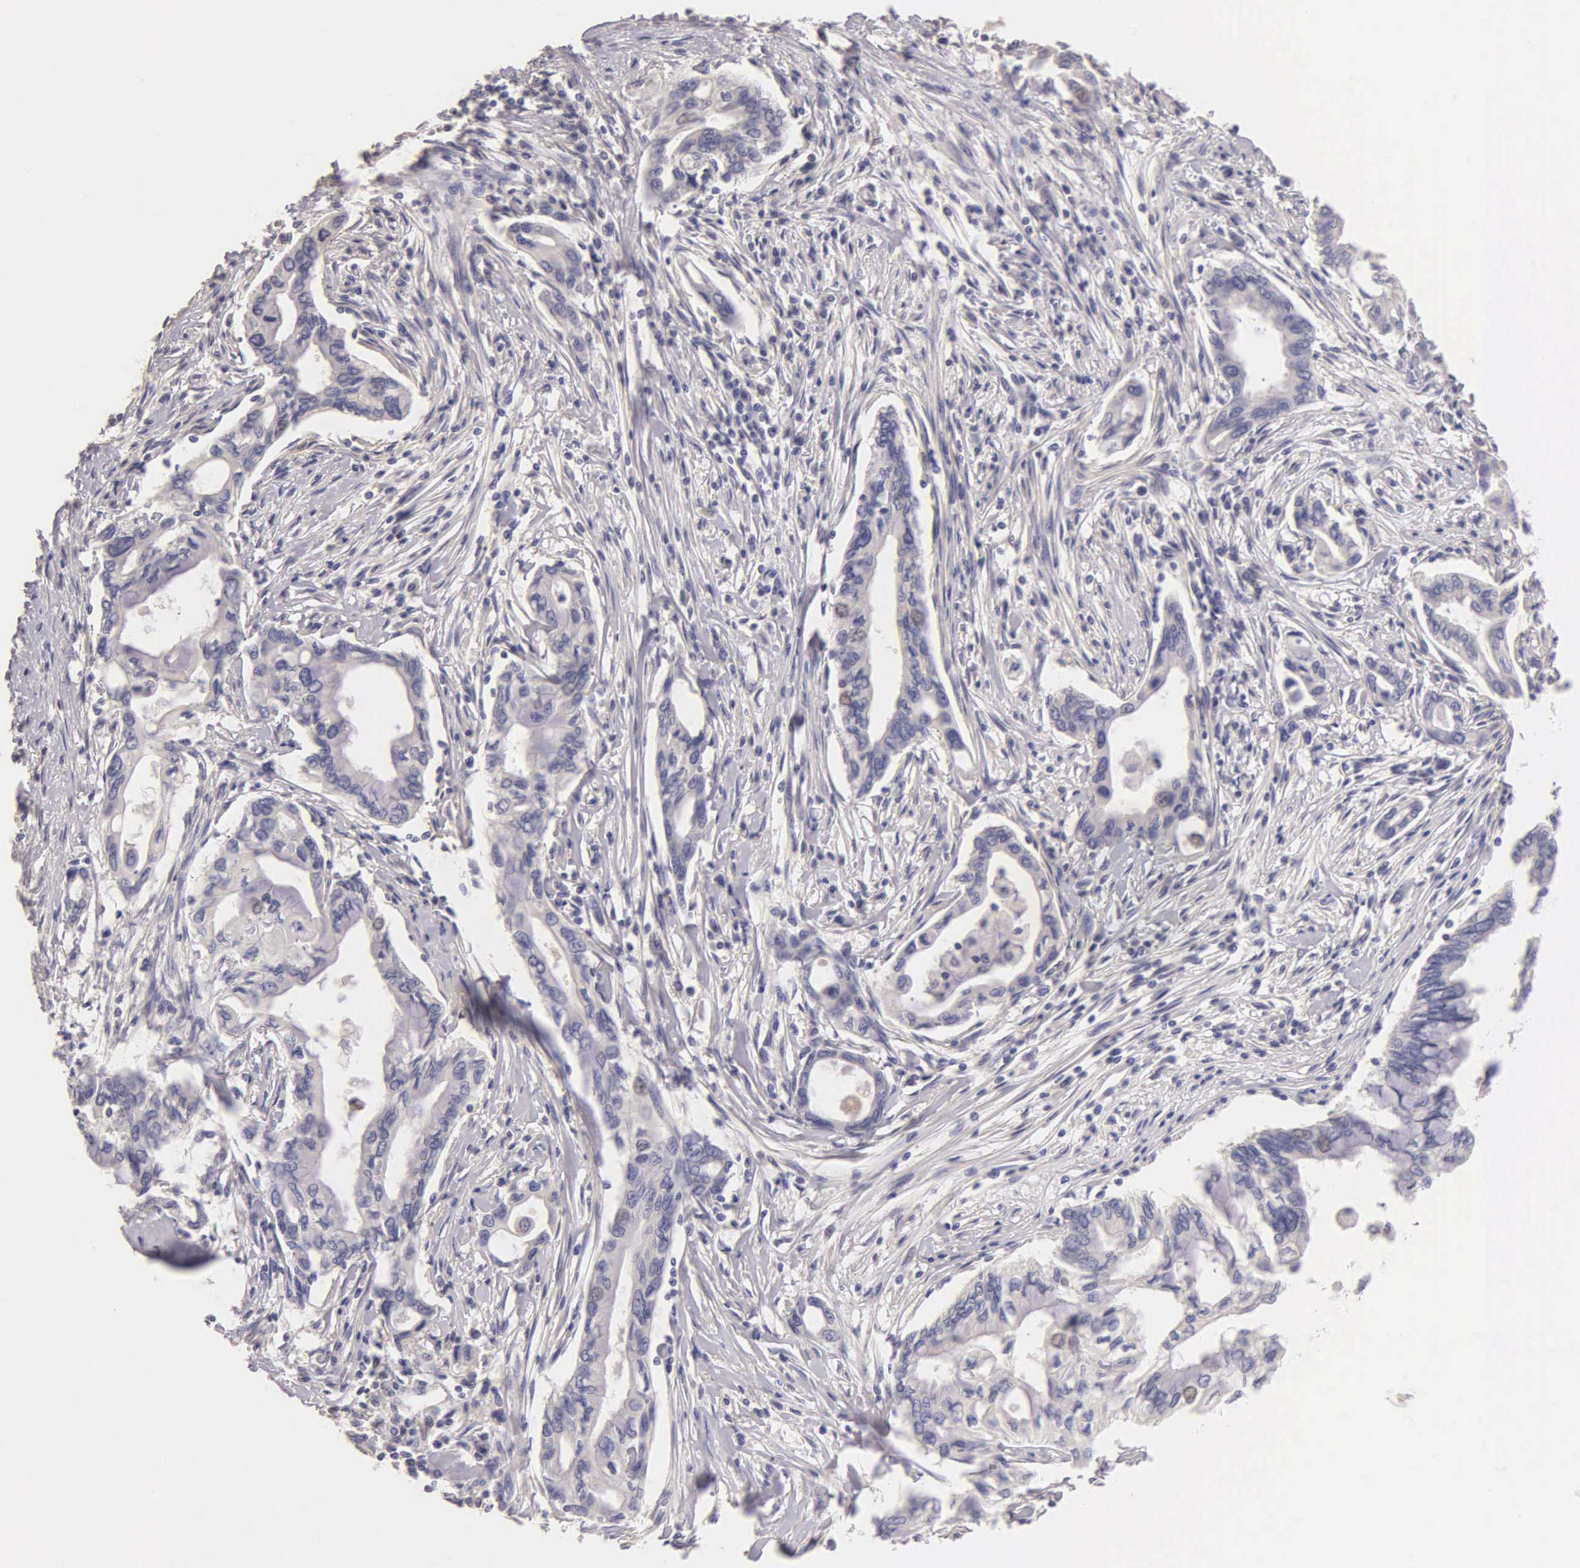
{"staining": {"intensity": "negative", "quantity": "none", "location": "none"}, "tissue": "pancreatic cancer", "cell_type": "Tumor cells", "image_type": "cancer", "snomed": [{"axis": "morphology", "description": "Adenocarcinoma, NOS"}, {"axis": "topography", "description": "Pancreas"}], "caption": "Tumor cells are negative for brown protein staining in pancreatic adenocarcinoma.", "gene": "ESR1", "patient": {"sex": "female", "age": 57}}